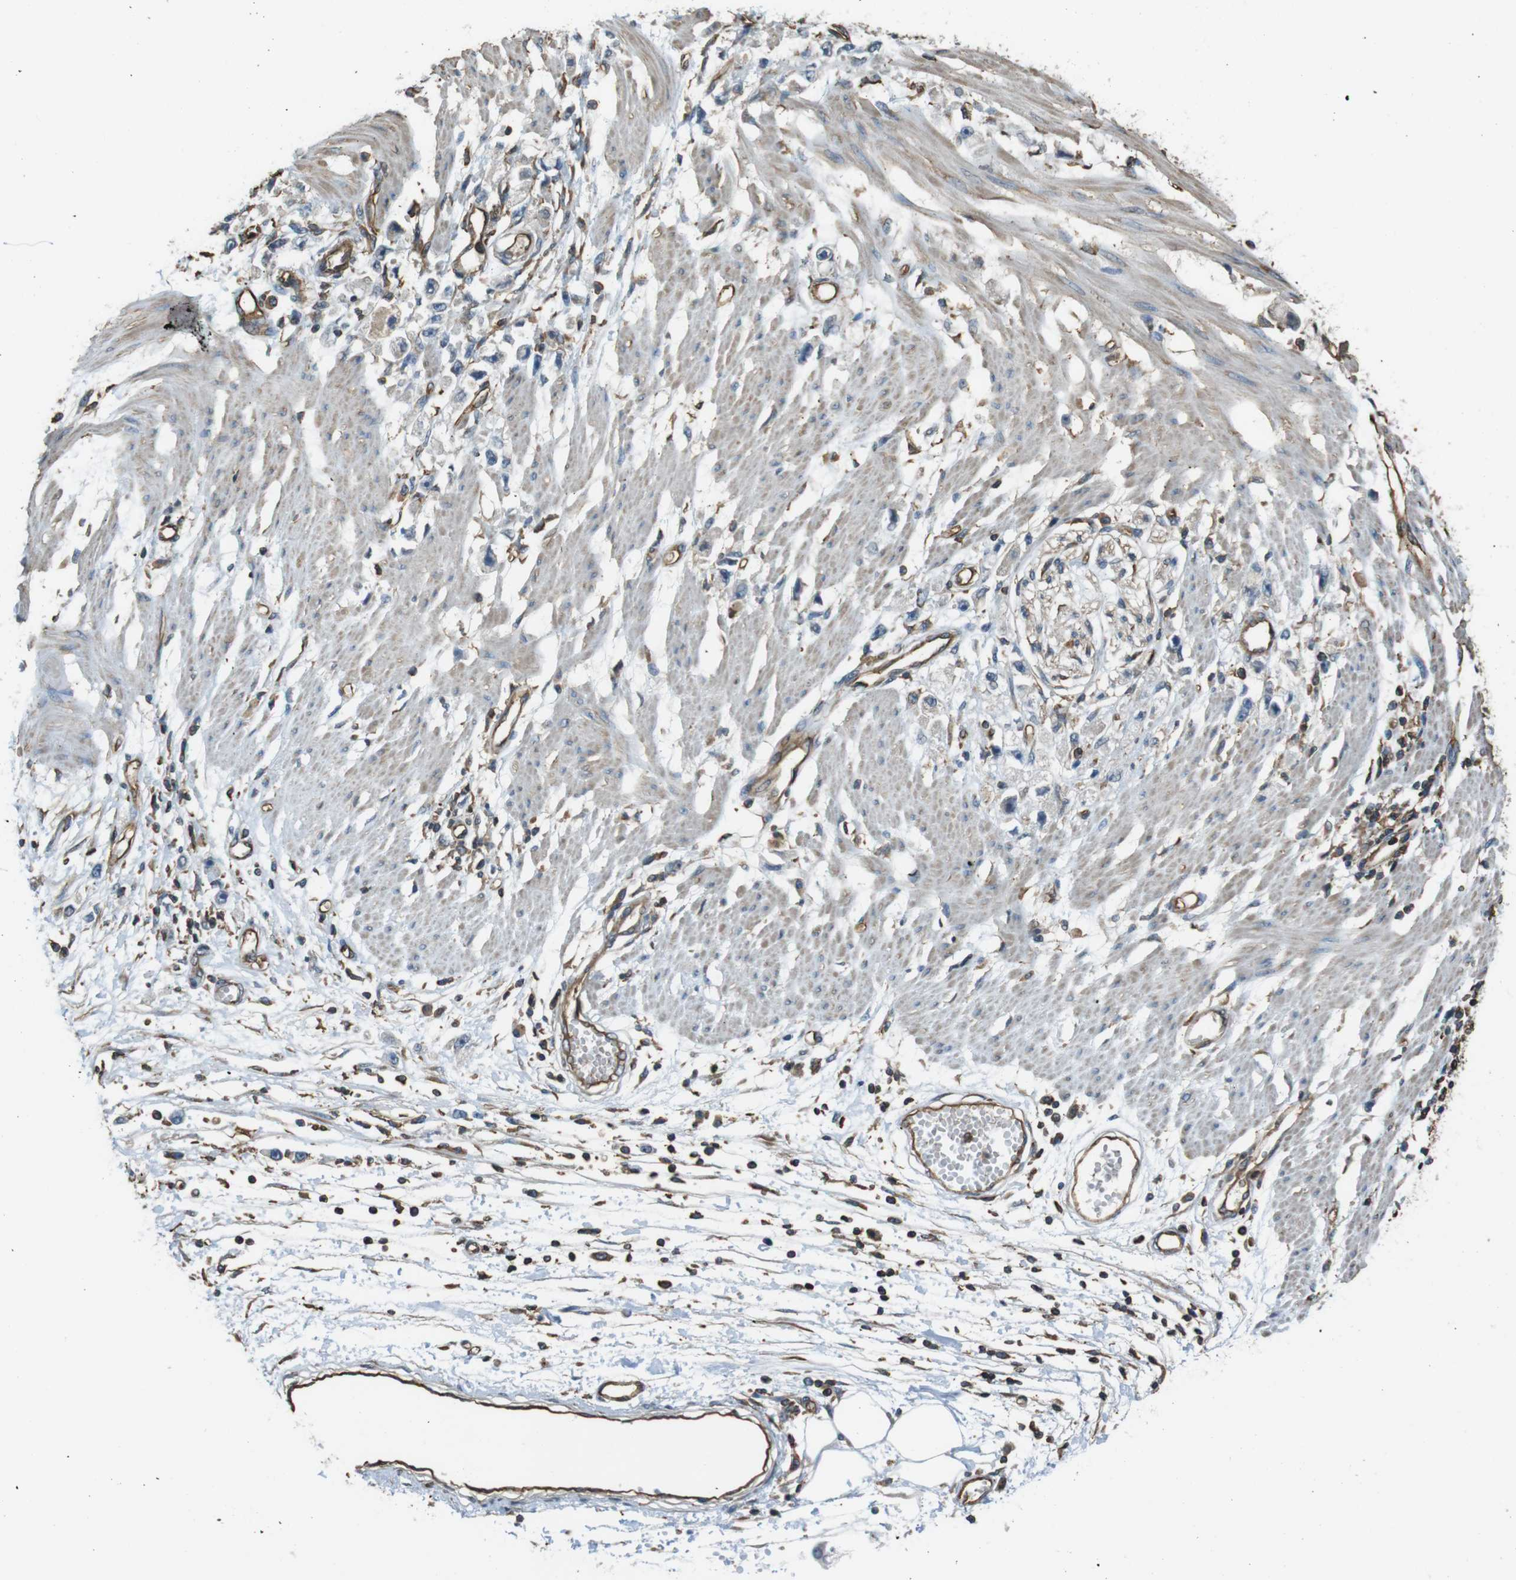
{"staining": {"intensity": "negative", "quantity": "none", "location": "none"}, "tissue": "stomach cancer", "cell_type": "Tumor cells", "image_type": "cancer", "snomed": [{"axis": "morphology", "description": "Adenocarcinoma, NOS"}, {"axis": "topography", "description": "Stomach"}], "caption": "A photomicrograph of human stomach cancer (adenocarcinoma) is negative for staining in tumor cells.", "gene": "FCAR", "patient": {"sex": "female", "age": 59}}